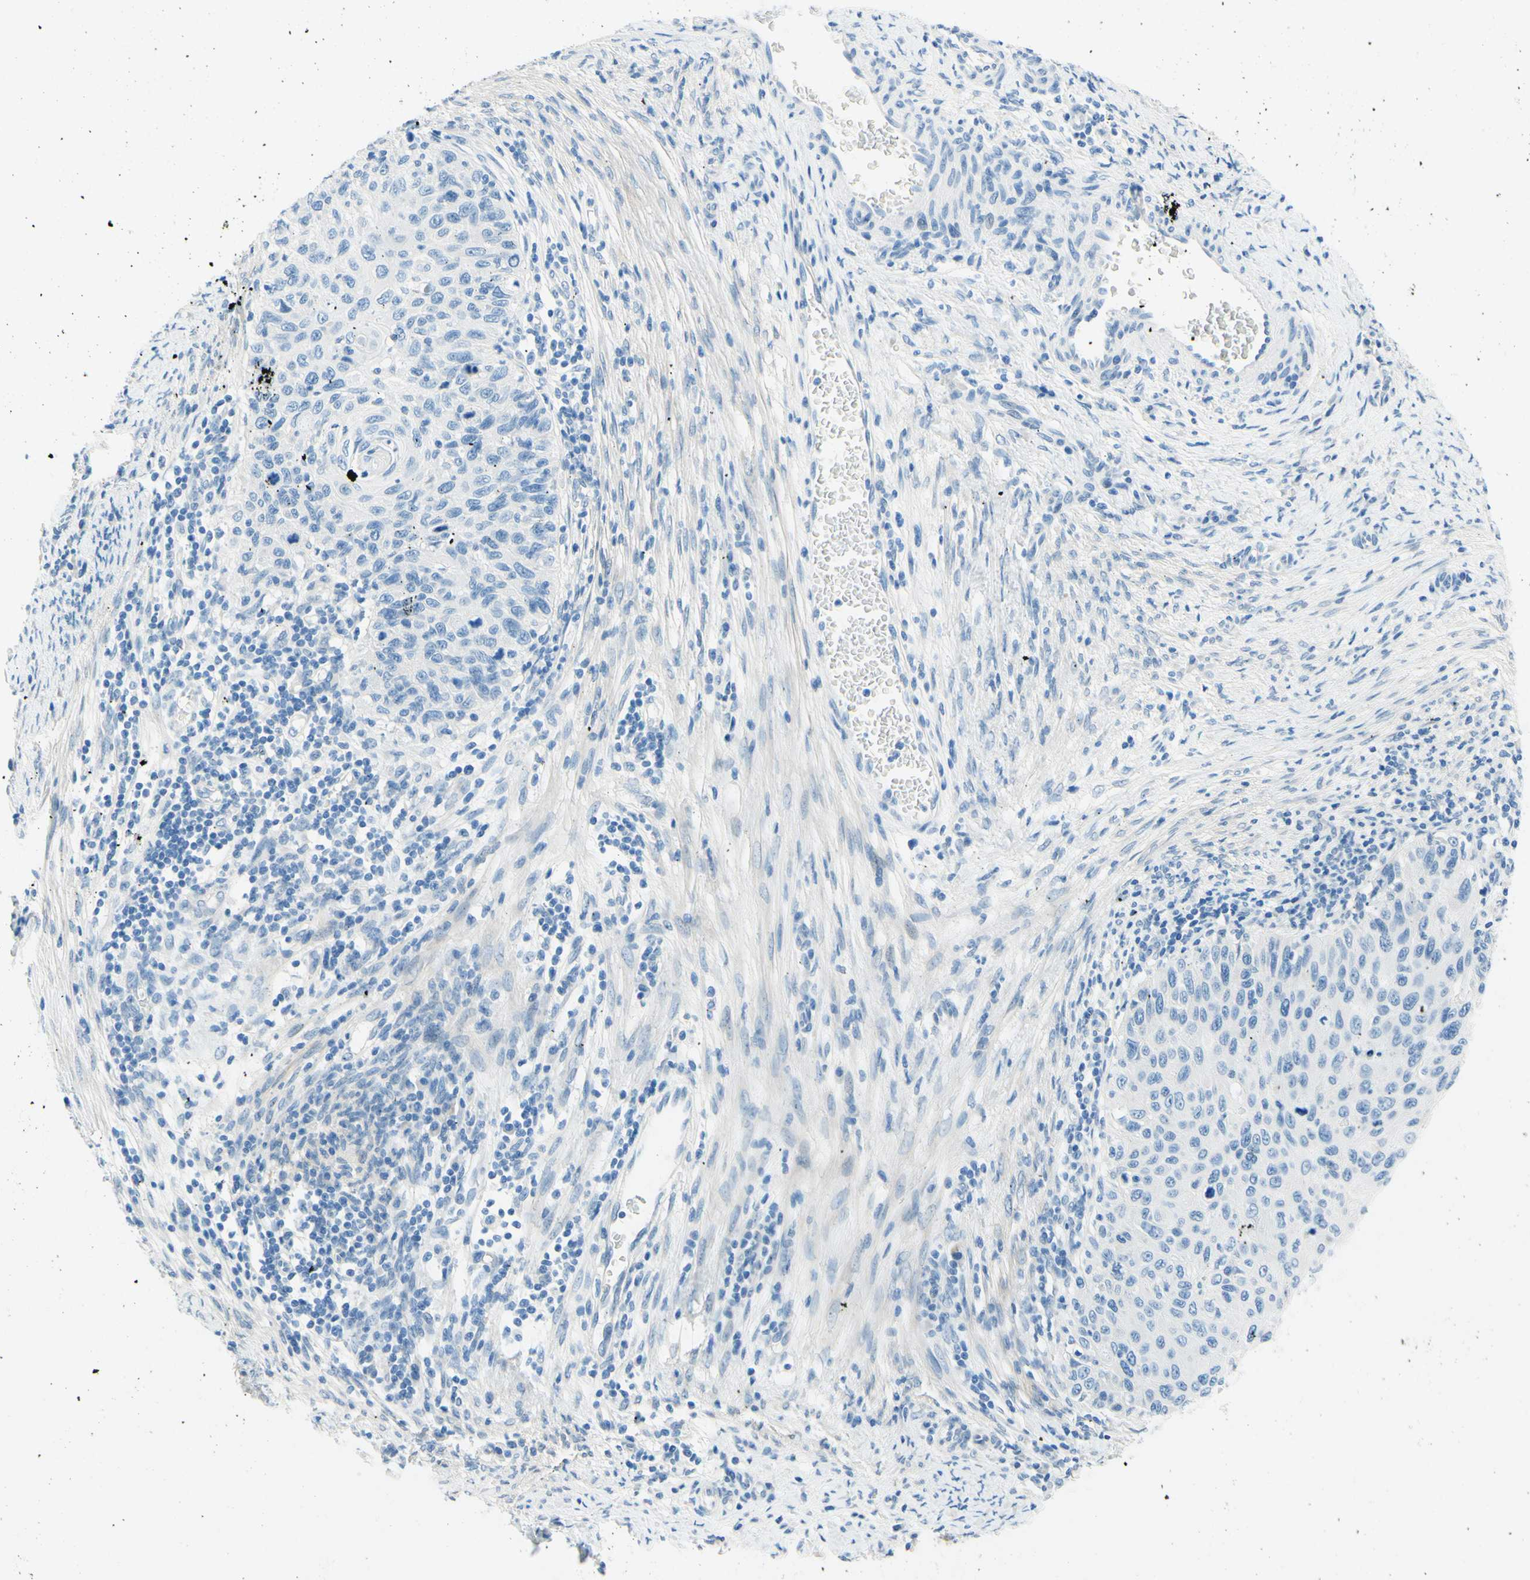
{"staining": {"intensity": "negative", "quantity": "none", "location": "none"}, "tissue": "cervical cancer", "cell_type": "Tumor cells", "image_type": "cancer", "snomed": [{"axis": "morphology", "description": "Squamous cell carcinoma, NOS"}, {"axis": "topography", "description": "Cervix"}], "caption": "Micrograph shows no significant protein staining in tumor cells of cervical cancer (squamous cell carcinoma). (Stains: DAB immunohistochemistry with hematoxylin counter stain, Microscopy: brightfield microscopy at high magnification).", "gene": "PASD1", "patient": {"sex": "female", "age": 70}}